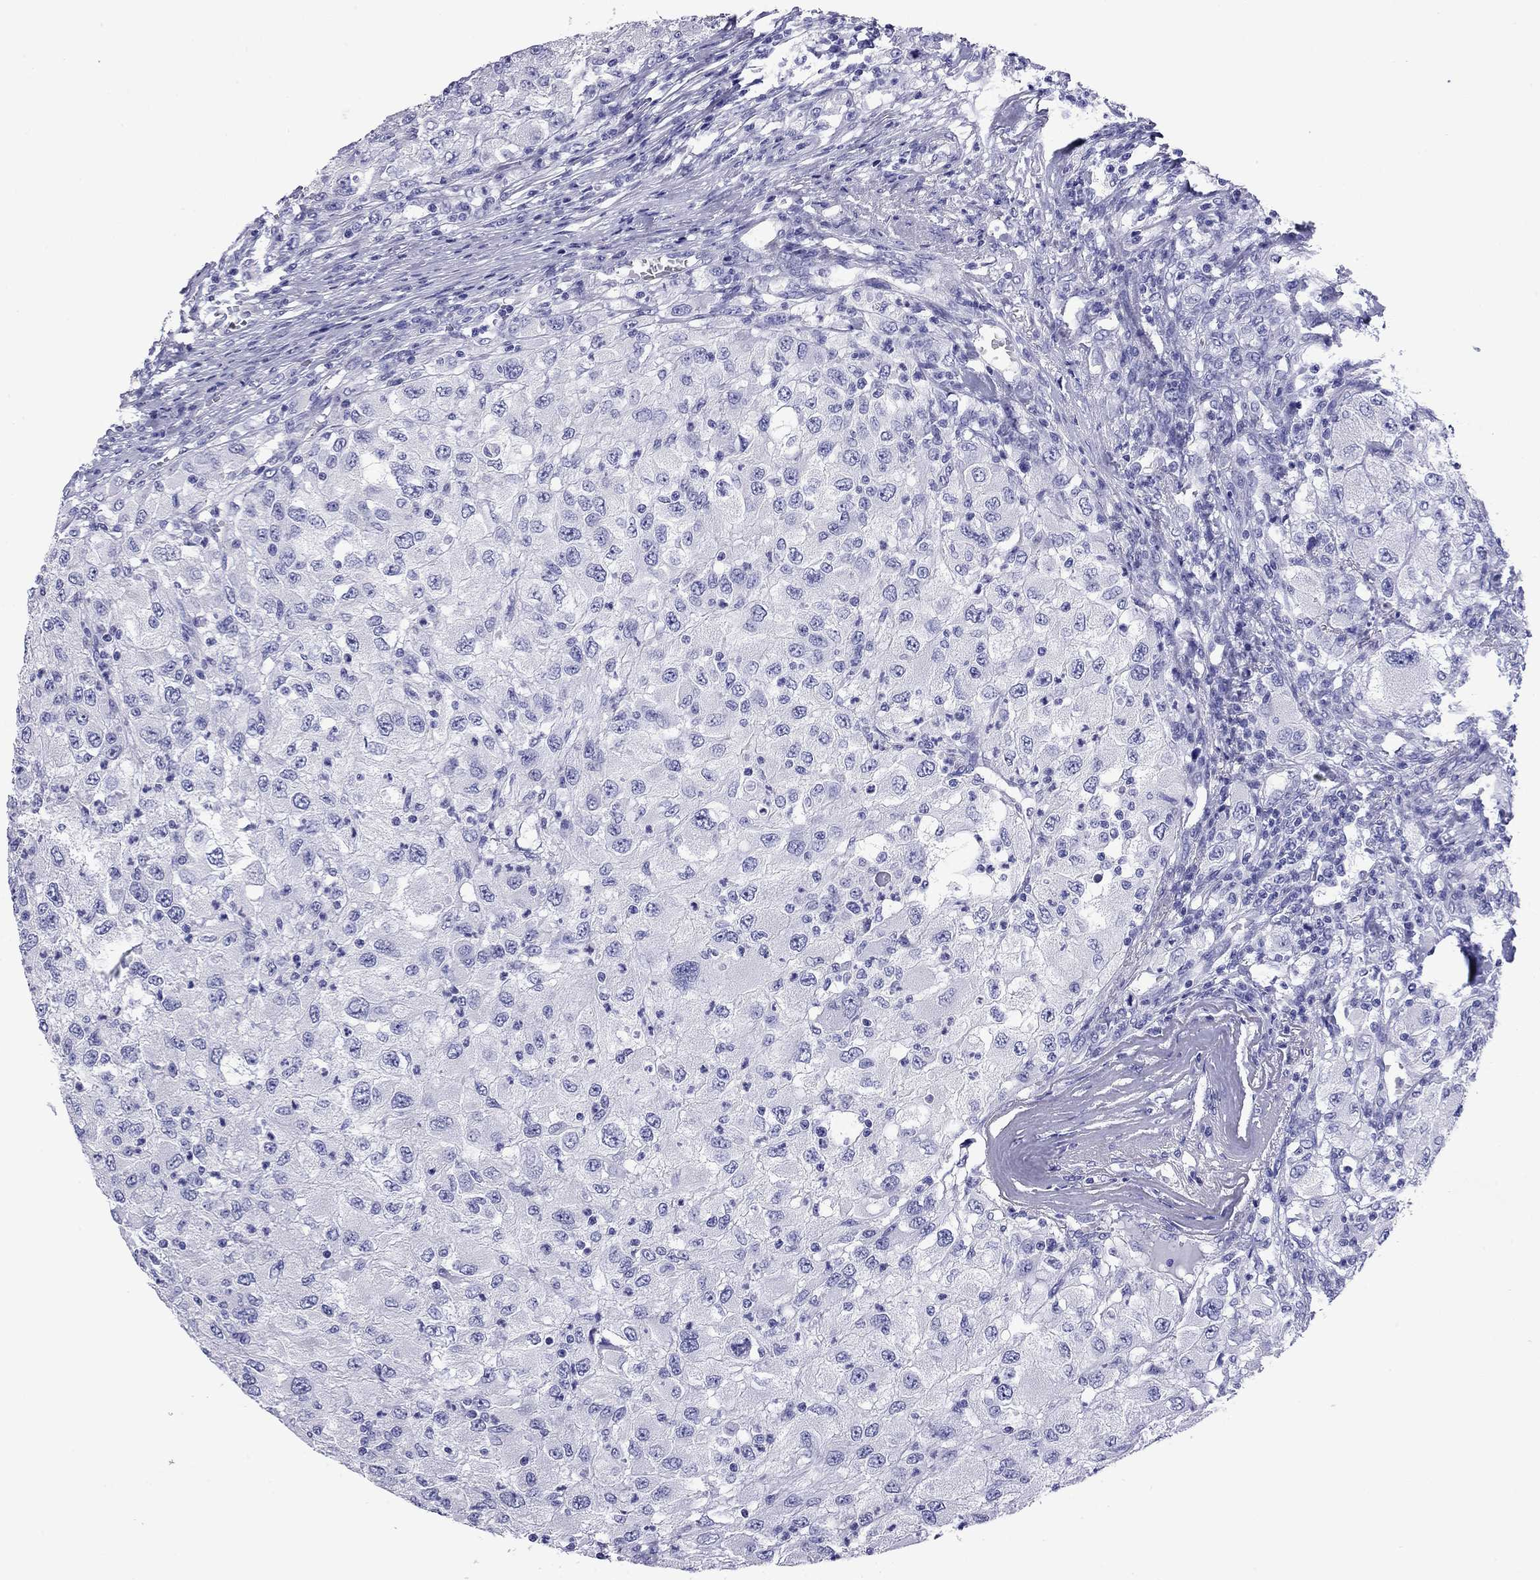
{"staining": {"intensity": "negative", "quantity": "none", "location": "none"}, "tissue": "renal cancer", "cell_type": "Tumor cells", "image_type": "cancer", "snomed": [{"axis": "morphology", "description": "Adenocarcinoma, NOS"}, {"axis": "topography", "description": "Kidney"}], "caption": "Immunohistochemistry (IHC) of renal cancer (adenocarcinoma) displays no positivity in tumor cells.", "gene": "KIAA2012", "patient": {"sex": "female", "age": 67}}